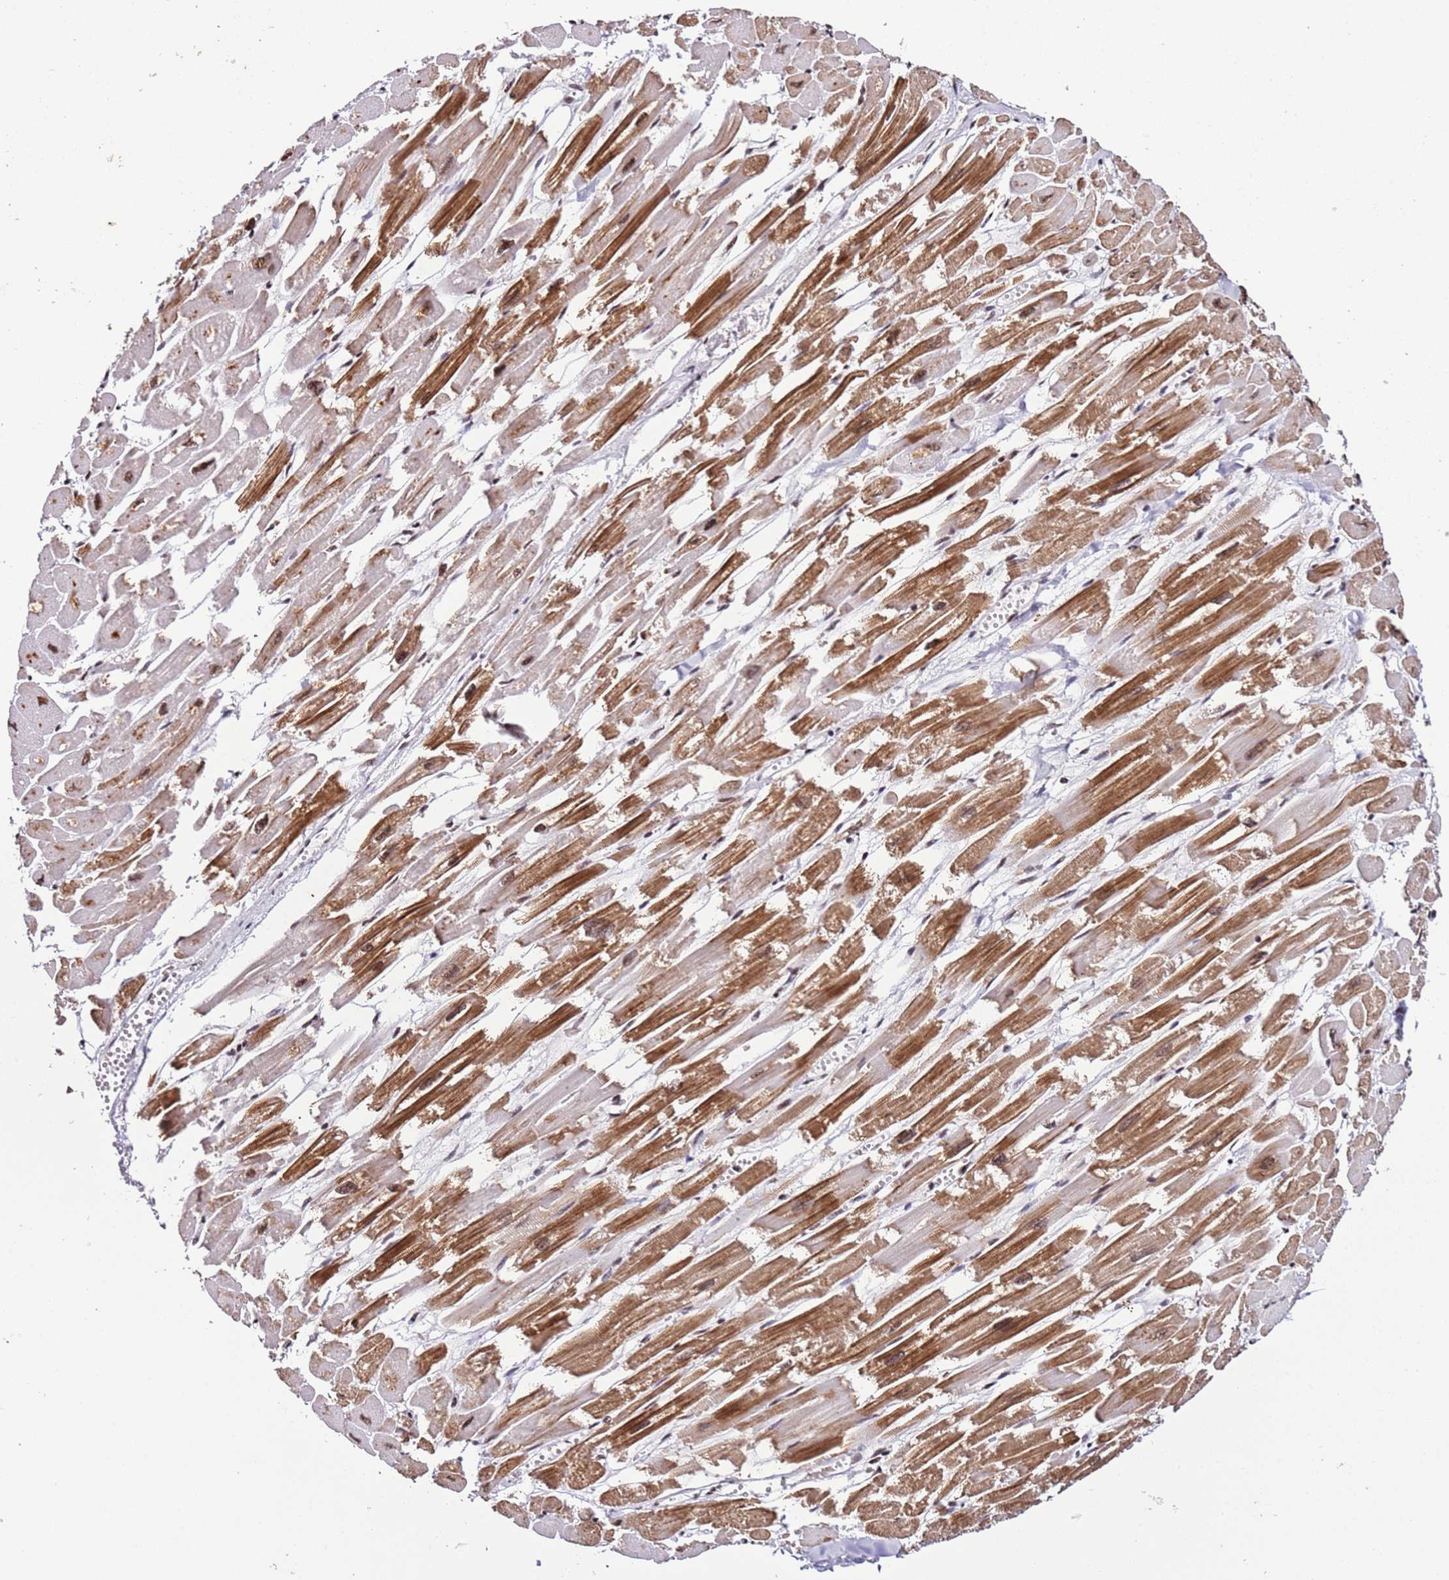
{"staining": {"intensity": "strong", "quantity": ">75%", "location": "cytoplasmic/membranous,nuclear"}, "tissue": "heart muscle", "cell_type": "Cardiomyocytes", "image_type": "normal", "snomed": [{"axis": "morphology", "description": "Normal tissue, NOS"}, {"axis": "topography", "description": "Heart"}], "caption": "Immunohistochemical staining of benign human heart muscle shows strong cytoplasmic/membranous,nuclear protein positivity in about >75% of cardiomyocytes. (Stains: DAB (3,3'-diaminobenzidine) in brown, nuclei in blue, Microscopy: brightfield microscopy at high magnification).", "gene": "C6orf226", "patient": {"sex": "male", "age": 54}}